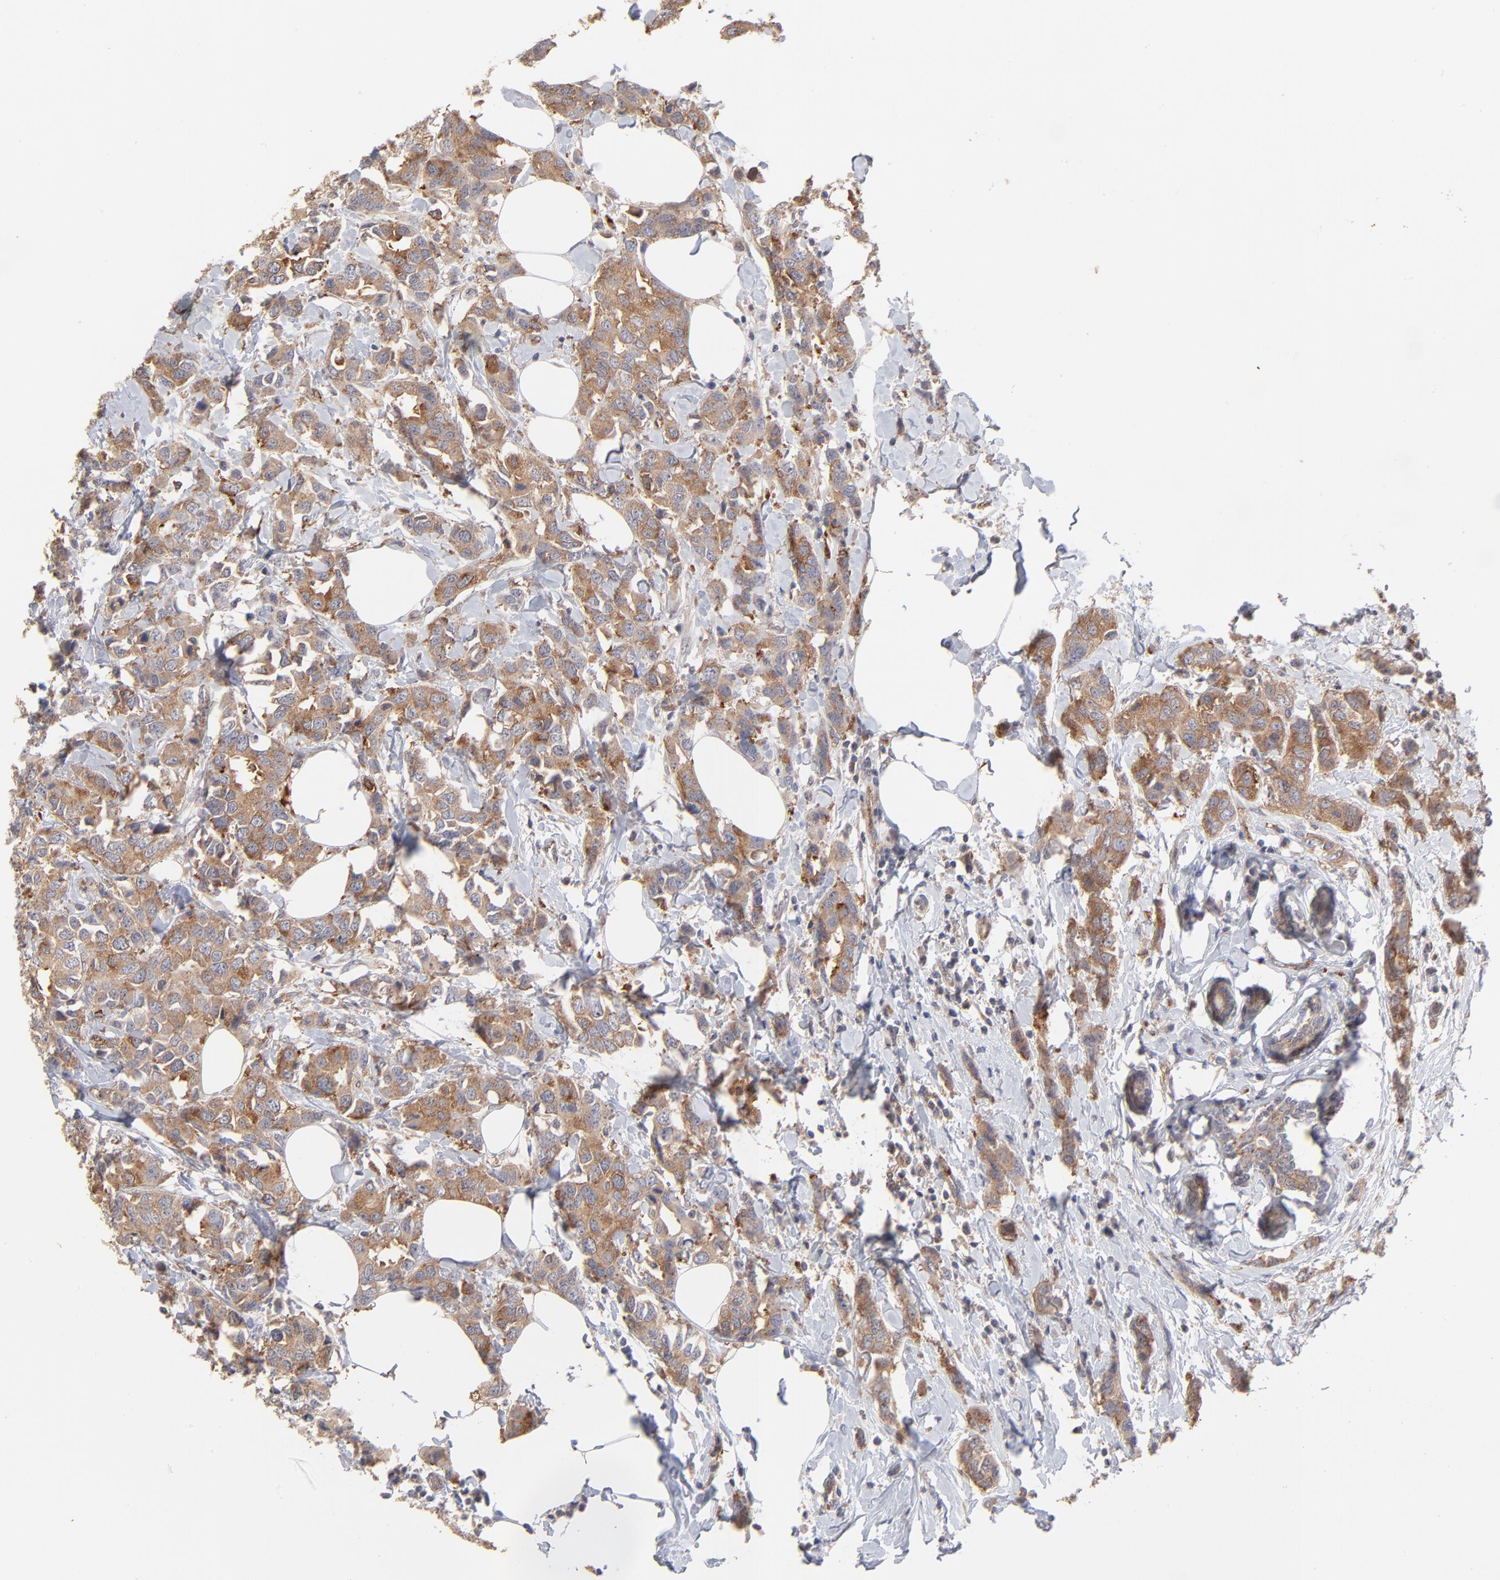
{"staining": {"intensity": "moderate", "quantity": ">75%", "location": "cytoplasmic/membranous"}, "tissue": "breast cancer", "cell_type": "Tumor cells", "image_type": "cancer", "snomed": [{"axis": "morphology", "description": "Normal tissue, NOS"}, {"axis": "morphology", "description": "Duct carcinoma"}, {"axis": "topography", "description": "Breast"}], "caption": "This photomicrograph demonstrates immunohistochemistry (IHC) staining of breast invasive ductal carcinoma, with medium moderate cytoplasmic/membranous expression in about >75% of tumor cells.", "gene": "IVNS1ABP", "patient": {"sex": "female", "age": 50}}